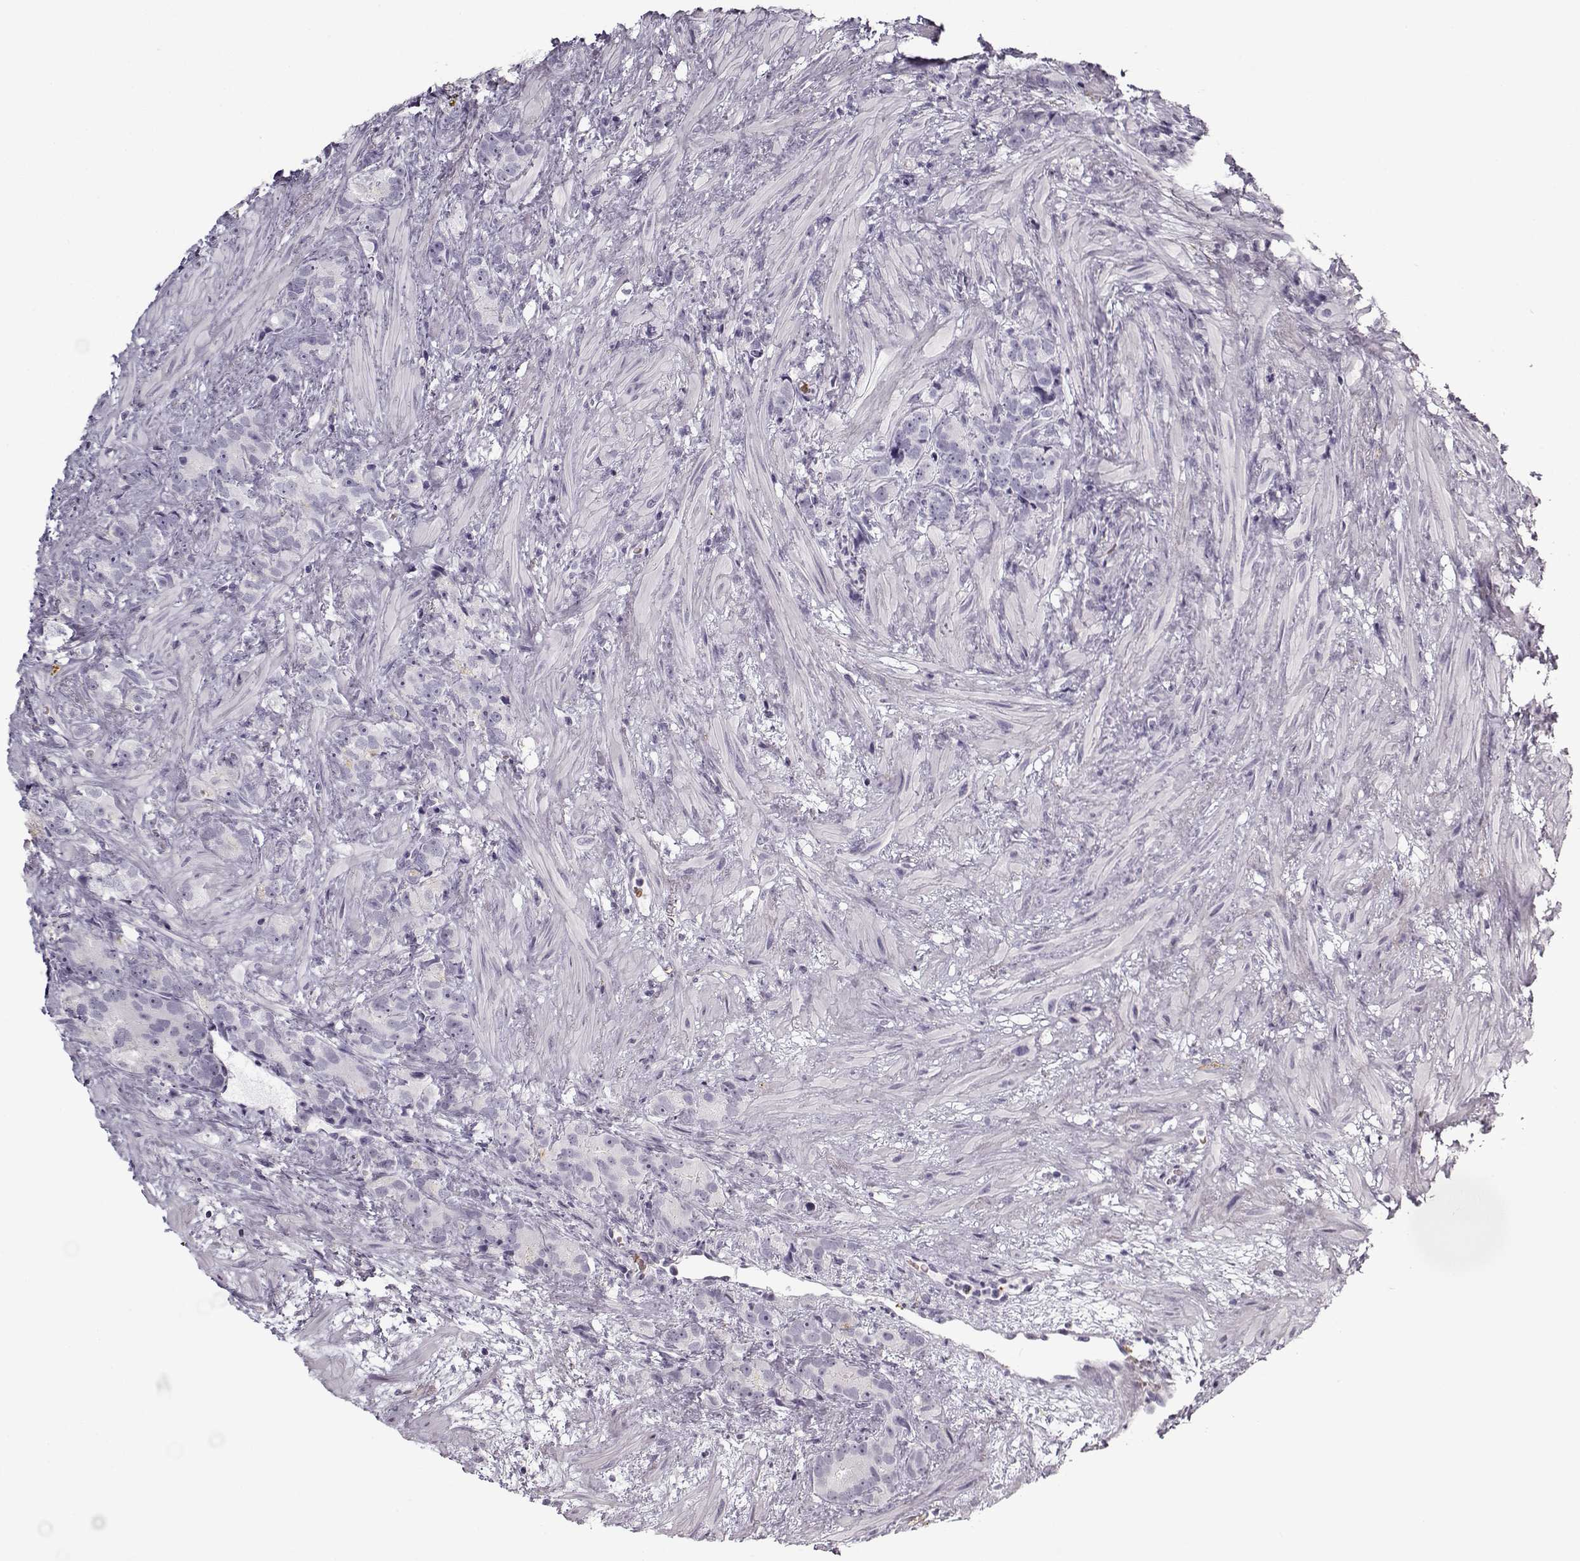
{"staining": {"intensity": "negative", "quantity": "none", "location": "none"}, "tissue": "prostate cancer", "cell_type": "Tumor cells", "image_type": "cancer", "snomed": [{"axis": "morphology", "description": "Adenocarcinoma, High grade"}, {"axis": "topography", "description": "Prostate"}], "caption": "This image is of prostate adenocarcinoma (high-grade) stained with immunohistochemistry (IHC) to label a protein in brown with the nuclei are counter-stained blue. There is no expression in tumor cells. (Brightfield microscopy of DAB immunohistochemistry at high magnification).", "gene": "SNCA", "patient": {"sex": "male", "age": 90}}